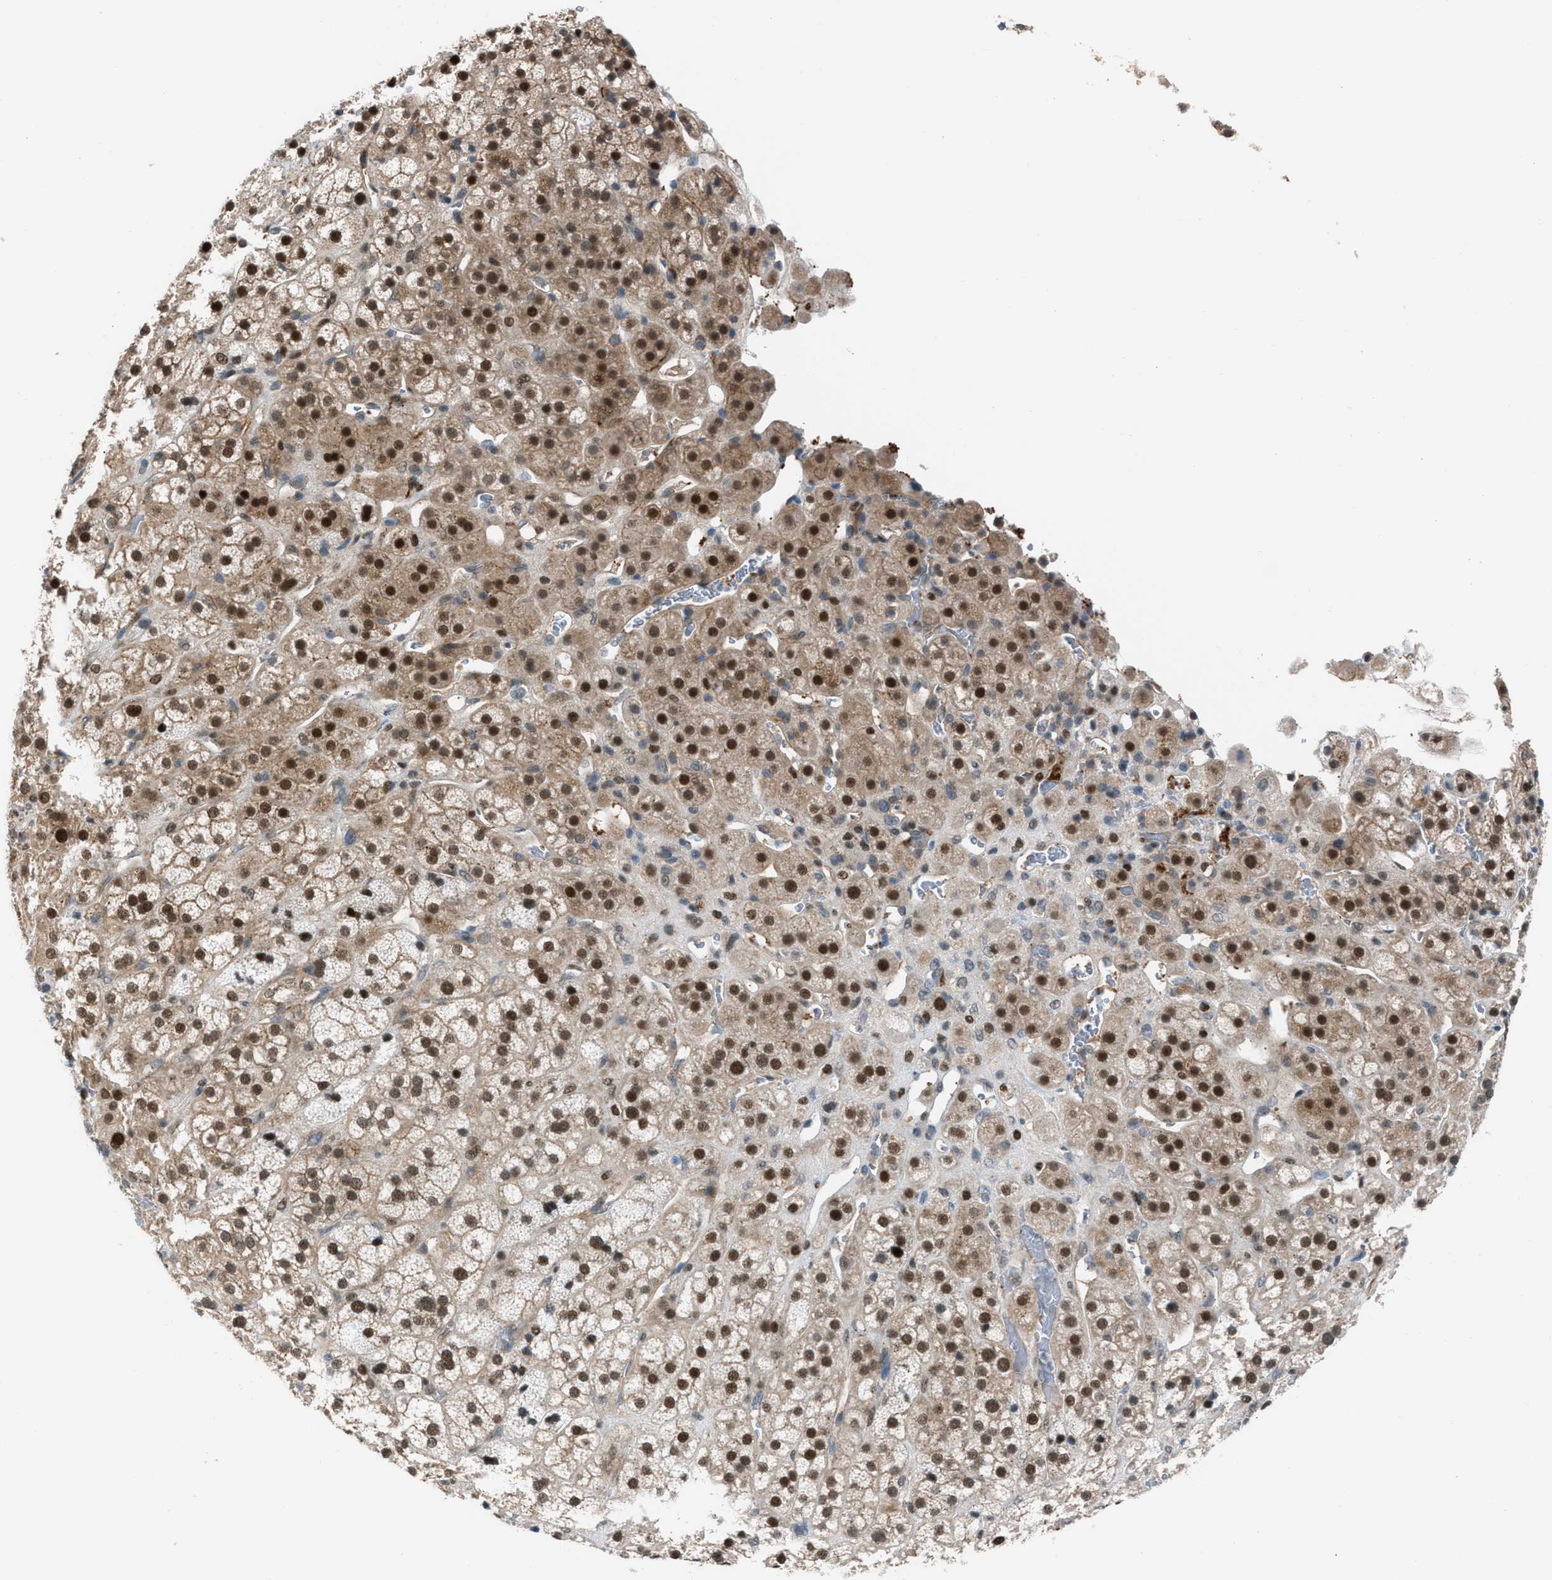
{"staining": {"intensity": "strong", "quantity": ">75%", "location": "cytoplasmic/membranous,nuclear"}, "tissue": "adrenal gland", "cell_type": "Glandular cells", "image_type": "normal", "snomed": [{"axis": "morphology", "description": "Normal tissue, NOS"}, {"axis": "topography", "description": "Adrenal gland"}], "caption": "The micrograph exhibits a brown stain indicating the presence of a protein in the cytoplasmic/membranous,nuclear of glandular cells in adrenal gland.", "gene": "CRTC1", "patient": {"sex": "male", "age": 56}}